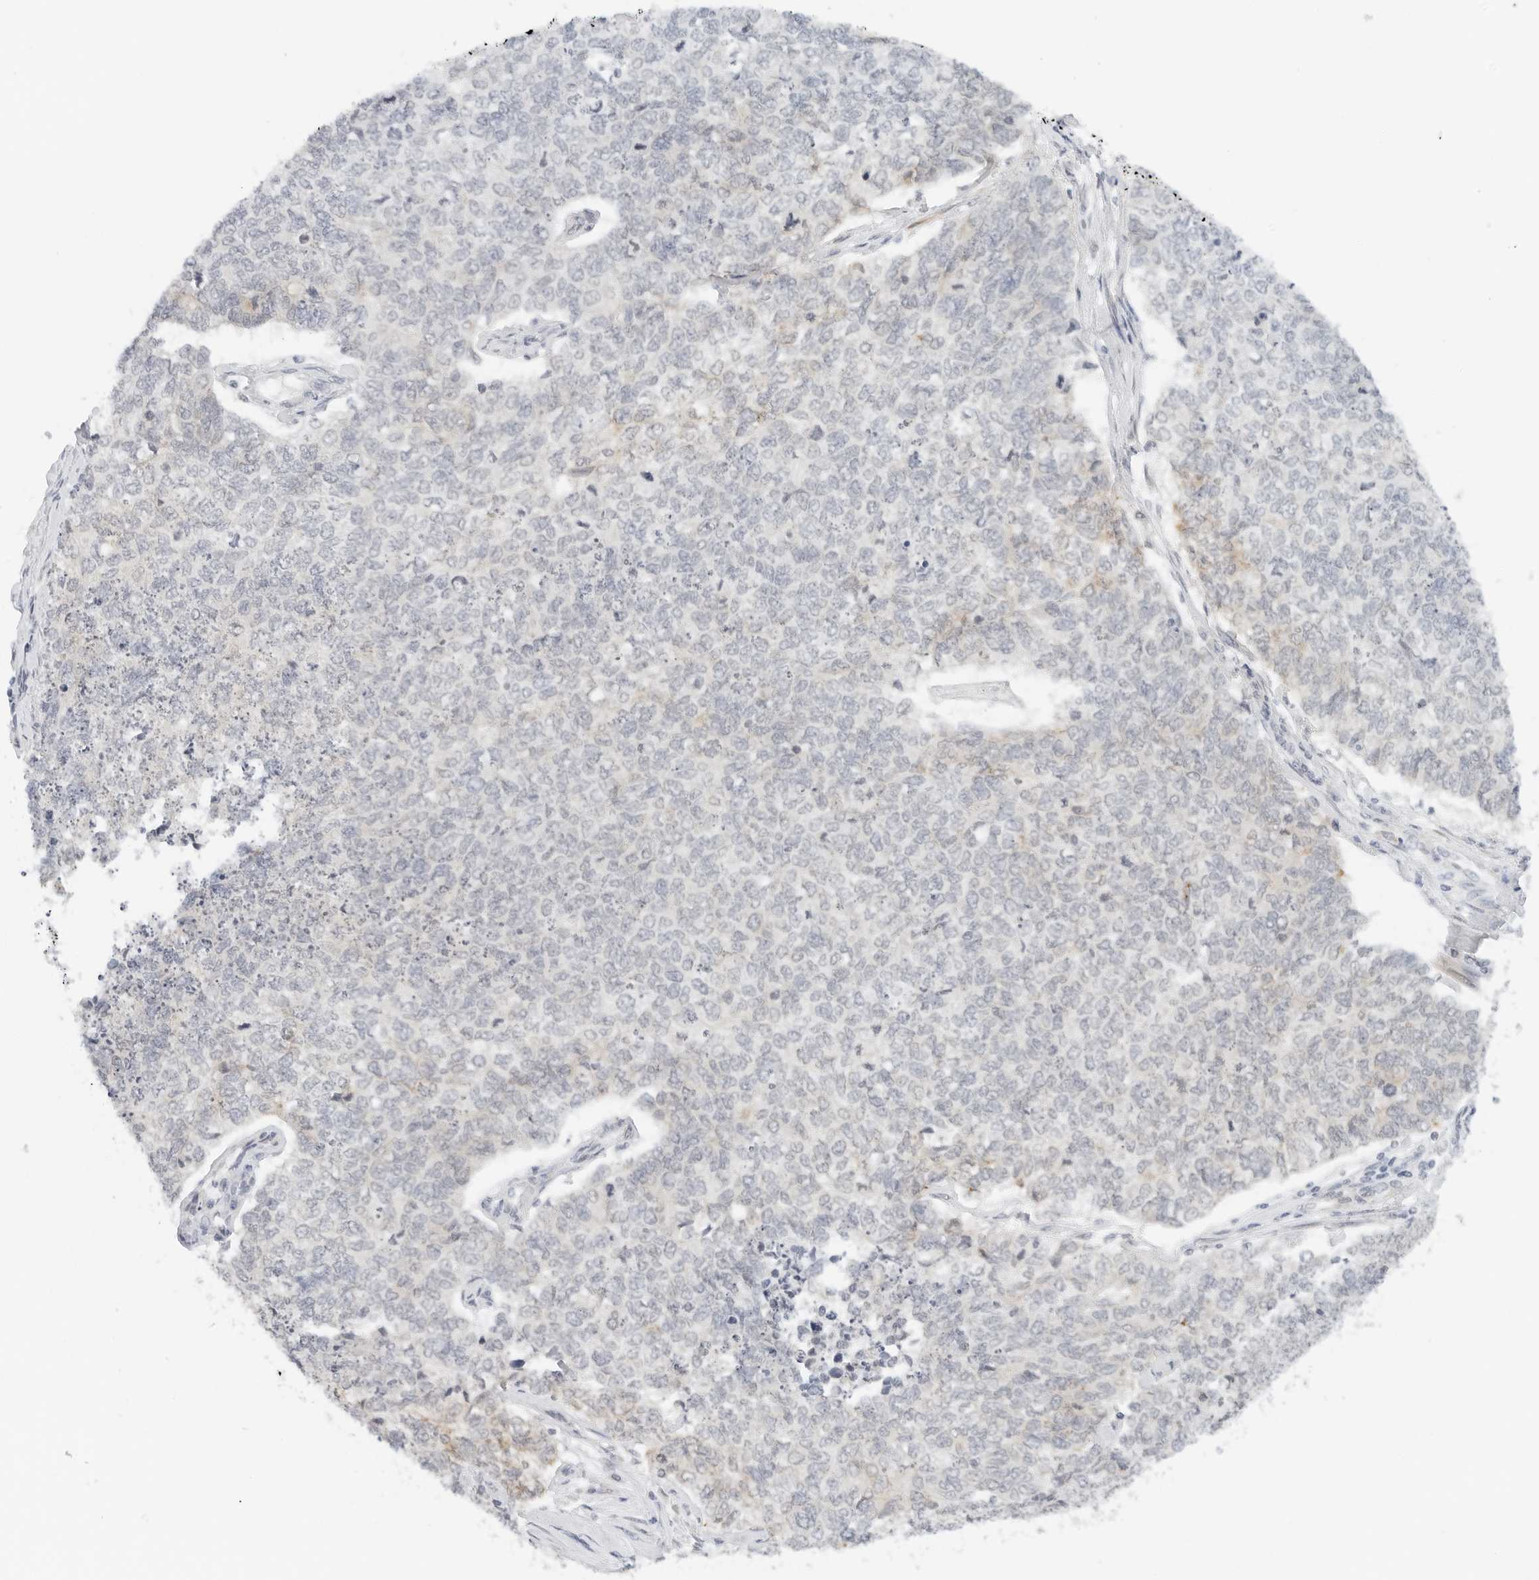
{"staining": {"intensity": "moderate", "quantity": "<25%", "location": "cytoplasmic/membranous"}, "tissue": "cervical cancer", "cell_type": "Tumor cells", "image_type": "cancer", "snomed": [{"axis": "morphology", "description": "Squamous cell carcinoma, NOS"}, {"axis": "topography", "description": "Cervix"}], "caption": "A brown stain labels moderate cytoplasmic/membranous staining of a protein in squamous cell carcinoma (cervical) tumor cells. The protein of interest is stained brown, and the nuclei are stained in blue (DAB (3,3'-diaminobenzidine) IHC with brightfield microscopy, high magnification).", "gene": "NEO1", "patient": {"sex": "female", "age": 63}}